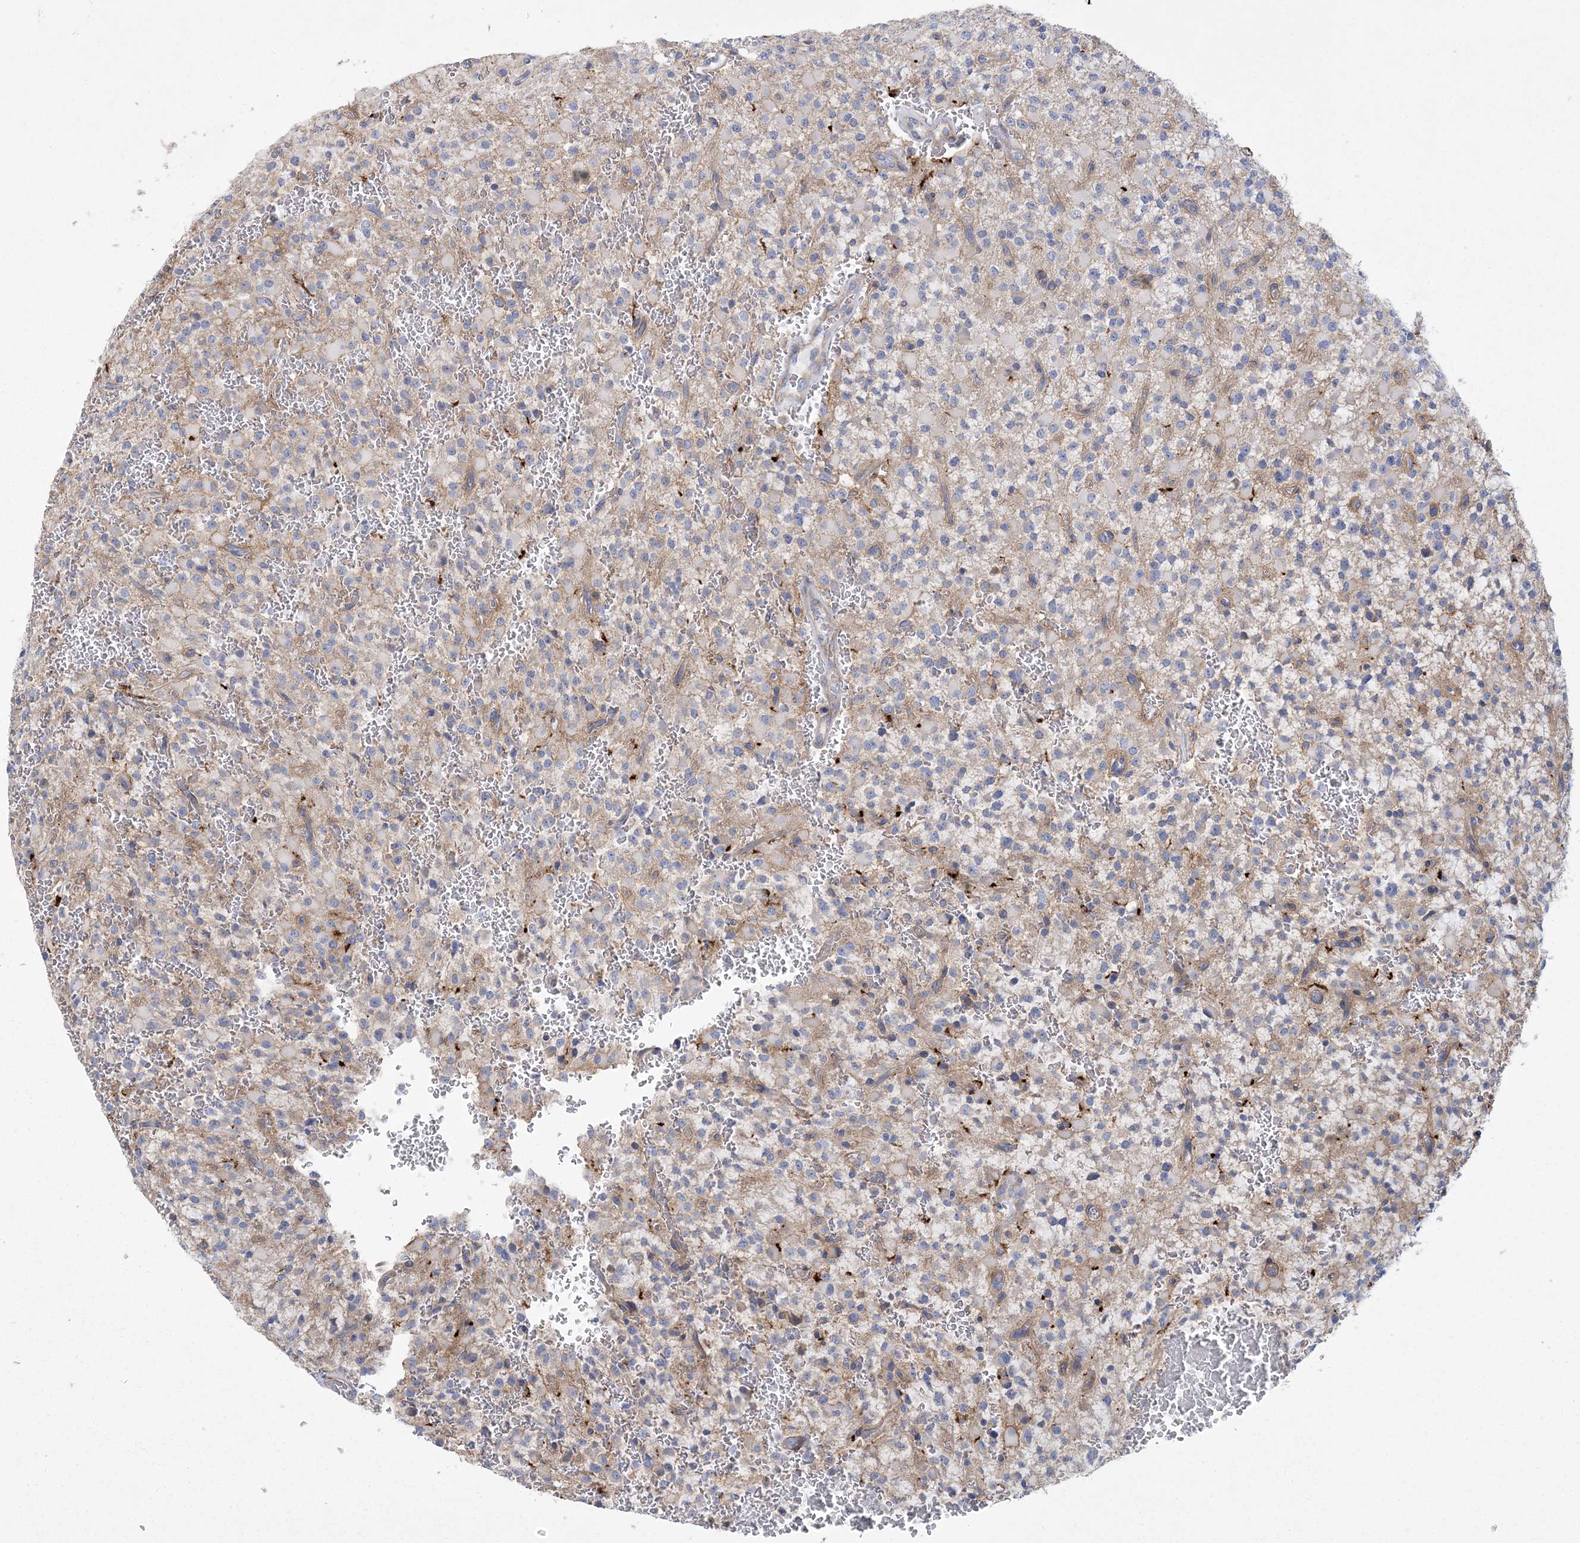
{"staining": {"intensity": "weak", "quantity": "<25%", "location": "cytoplasmic/membranous"}, "tissue": "glioma", "cell_type": "Tumor cells", "image_type": "cancer", "snomed": [{"axis": "morphology", "description": "Glioma, malignant, High grade"}, {"axis": "topography", "description": "Brain"}], "caption": "Tumor cells are negative for brown protein staining in malignant high-grade glioma.", "gene": "ARSJ", "patient": {"sex": "male", "age": 34}}